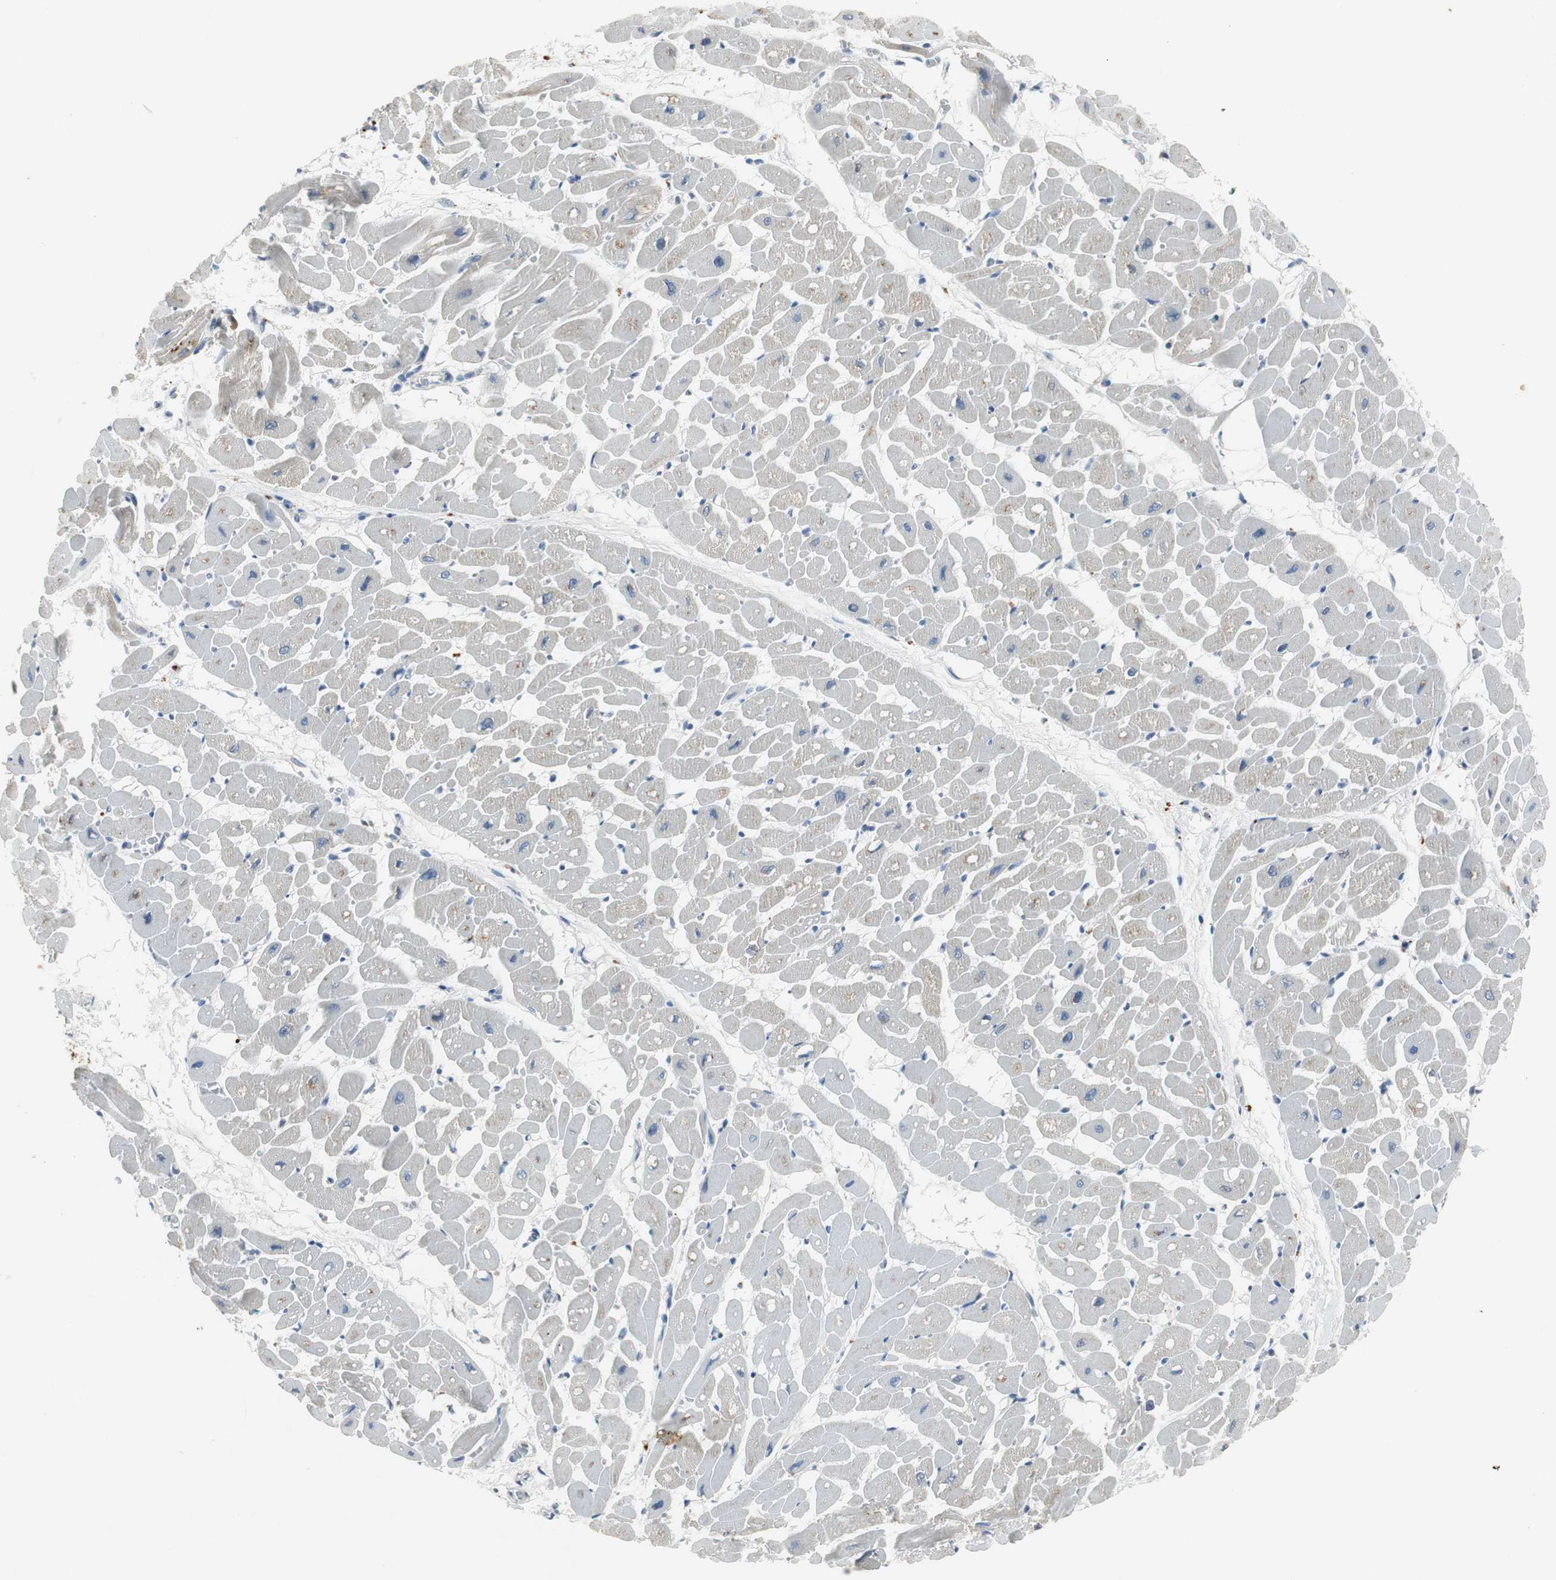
{"staining": {"intensity": "weak", "quantity": "25%-75%", "location": "cytoplasmic/membranous"}, "tissue": "heart muscle", "cell_type": "Cardiomyocytes", "image_type": "normal", "snomed": [{"axis": "morphology", "description": "Normal tissue, NOS"}, {"axis": "topography", "description": "Heart"}], "caption": "About 25%-75% of cardiomyocytes in normal human heart muscle reveal weak cytoplasmic/membranous protein expression as visualized by brown immunohistochemical staining.", "gene": "NLGN1", "patient": {"sex": "male", "age": 45}}